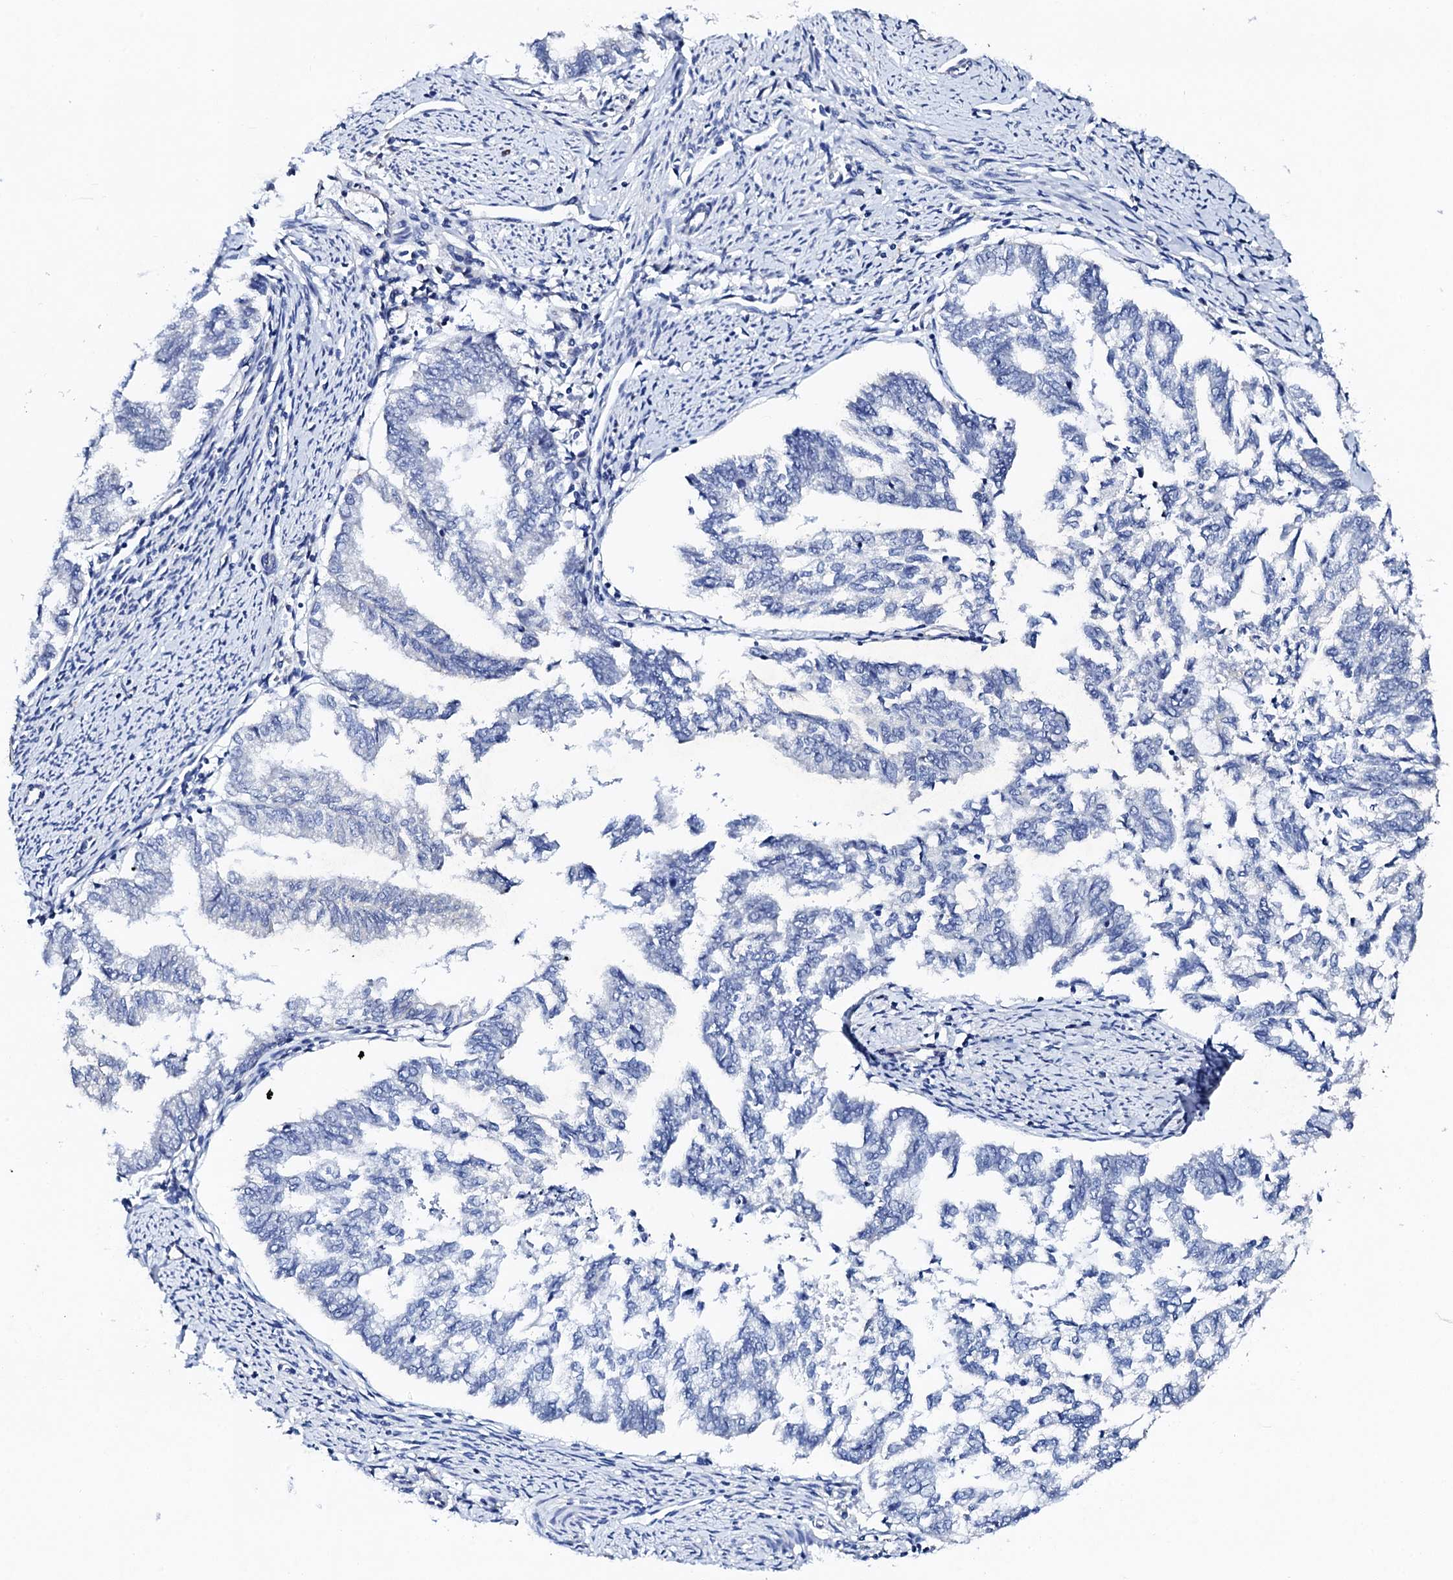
{"staining": {"intensity": "negative", "quantity": "none", "location": "none"}, "tissue": "endometrial cancer", "cell_type": "Tumor cells", "image_type": "cancer", "snomed": [{"axis": "morphology", "description": "Adenocarcinoma, NOS"}, {"axis": "topography", "description": "Endometrium"}], "caption": "The immunohistochemistry photomicrograph has no significant positivity in tumor cells of endometrial adenocarcinoma tissue.", "gene": "KLHL32", "patient": {"sex": "female", "age": 79}}